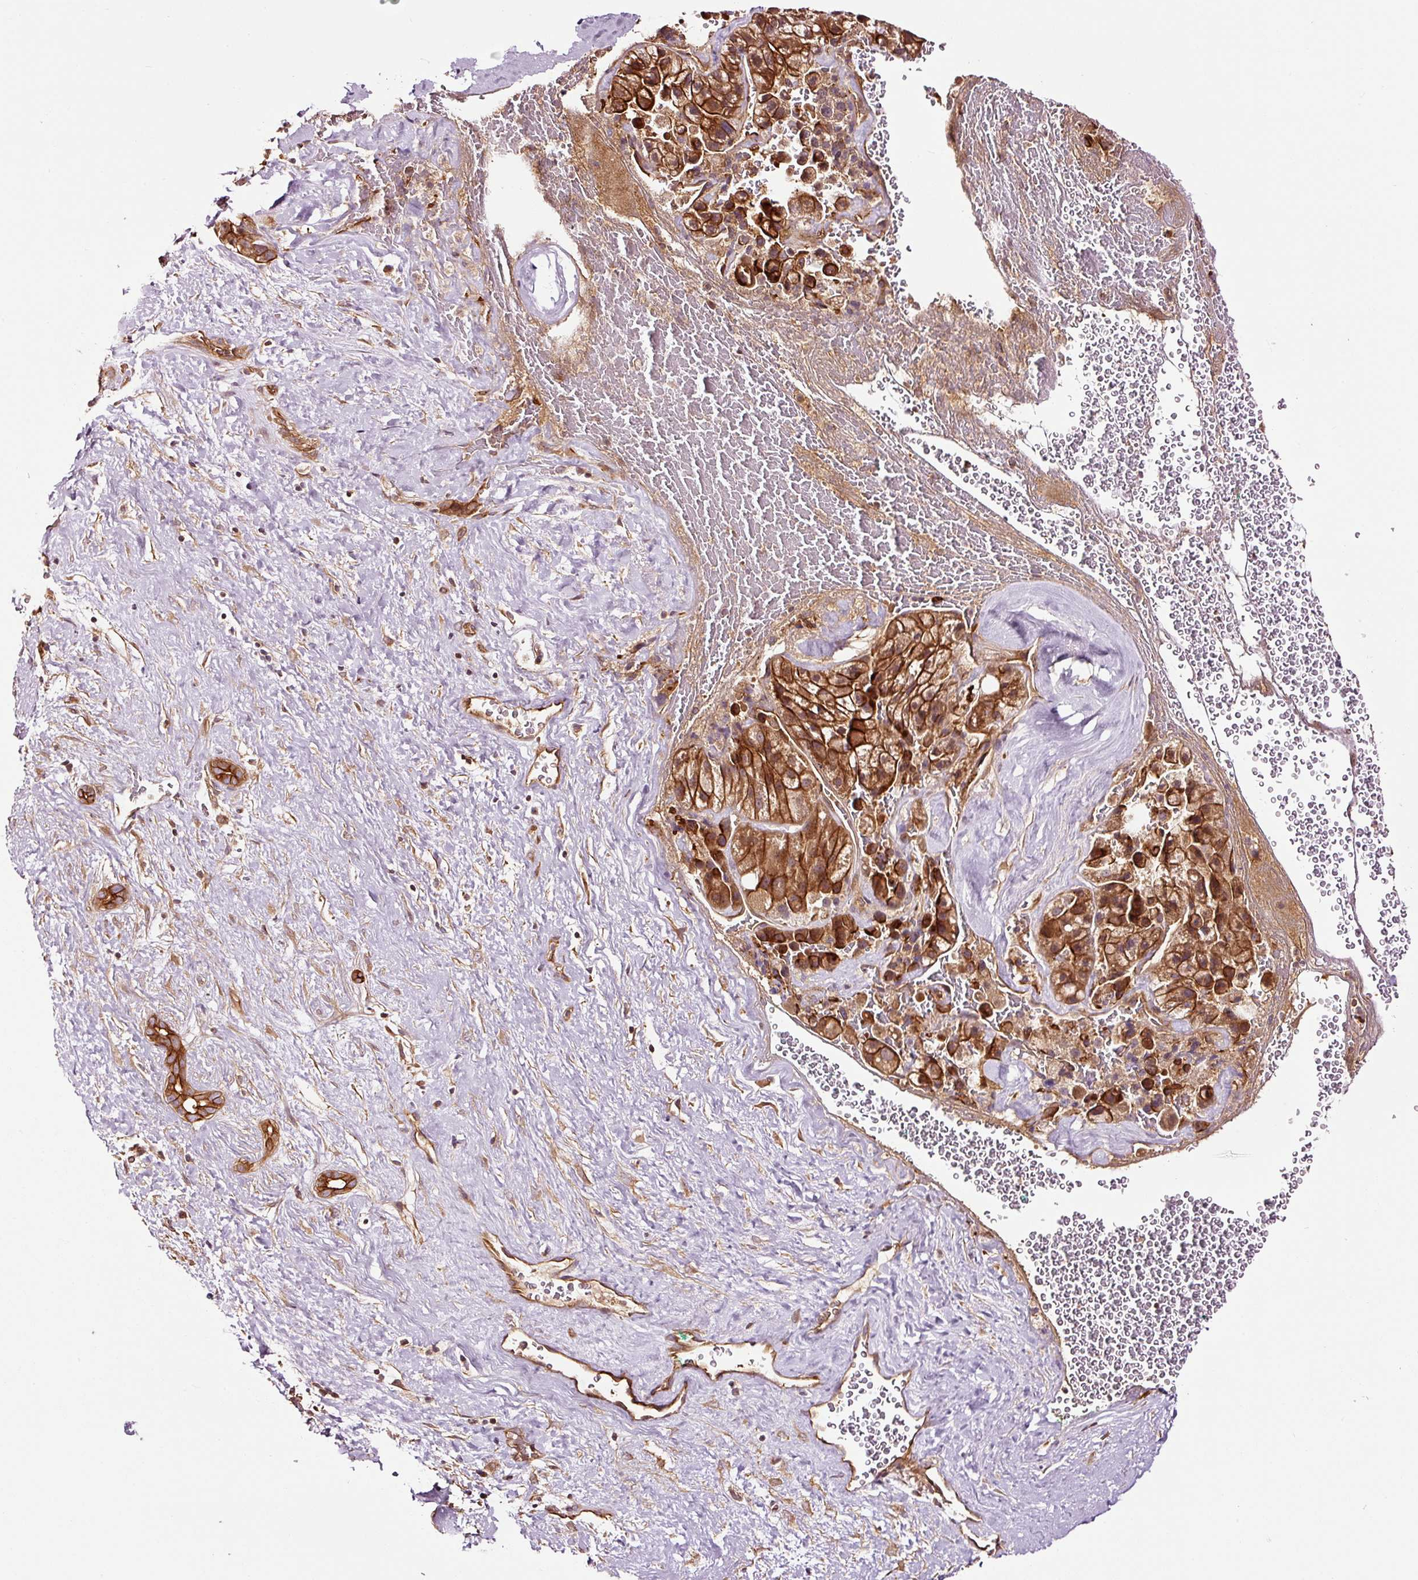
{"staining": {"intensity": "strong", "quantity": ">75%", "location": "cytoplasmic/membranous"}, "tissue": "liver cancer", "cell_type": "Tumor cells", "image_type": "cancer", "snomed": [{"axis": "morphology", "description": "Normal tissue, NOS"}, {"axis": "morphology", "description": "Carcinoma, Hepatocellular, NOS"}, {"axis": "topography", "description": "Liver"}], "caption": "DAB (3,3'-diaminobenzidine) immunohistochemical staining of human hepatocellular carcinoma (liver) demonstrates strong cytoplasmic/membranous protein staining in approximately >75% of tumor cells. (IHC, brightfield microscopy, high magnification).", "gene": "METAP1", "patient": {"sex": "male", "age": 57}}